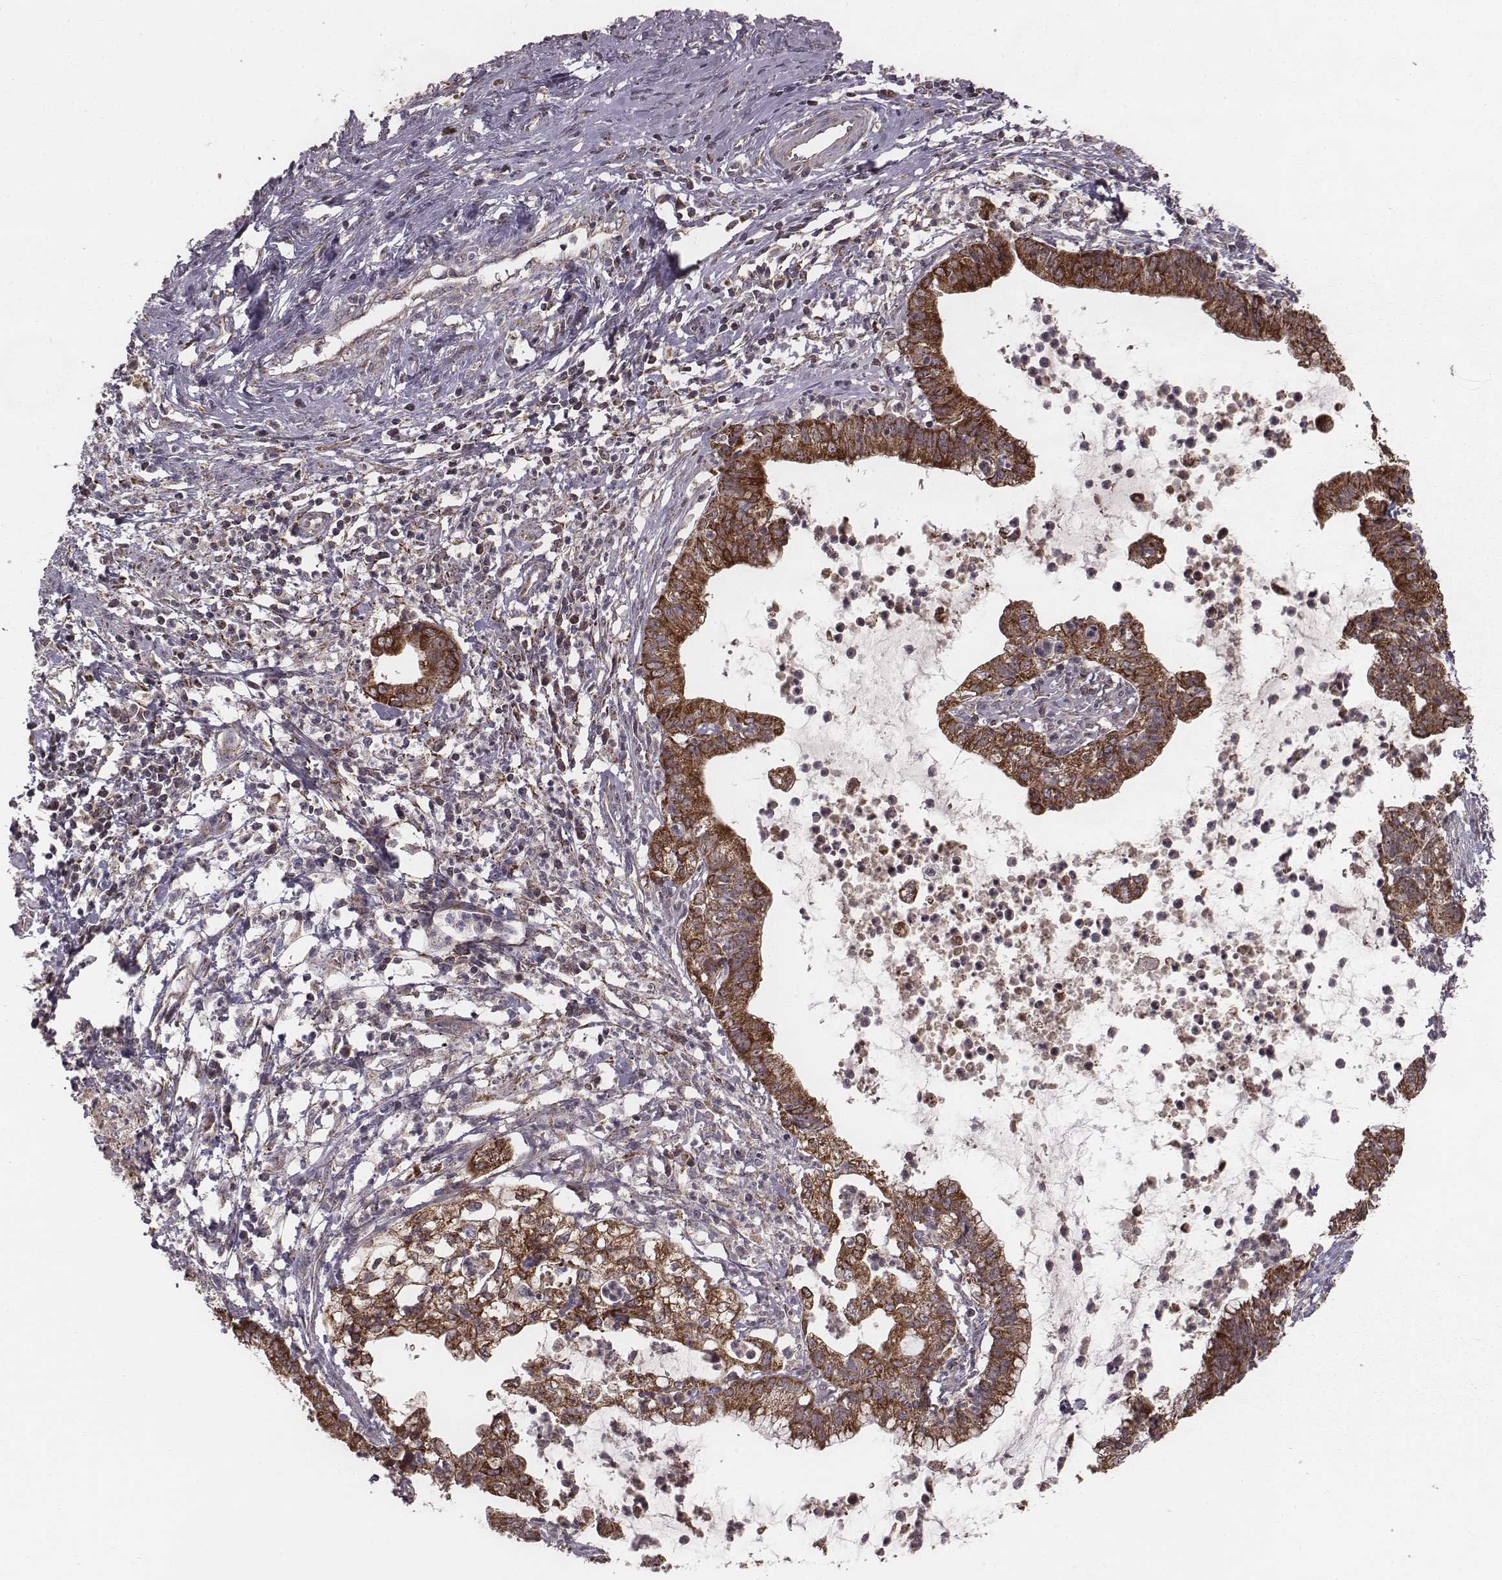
{"staining": {"intensity": "strong", "quantity": ">75%", "location": "cytoplasmic/membranous"}, "tissue": "cervical cancer", "cell_type": "Tumor cells", "image_type": "cancer", "snomed": [{"axis": "morphology", "description": "Normal tissue, NOS"}, {"axis": "morphology", "description": "Adenocarcinoma, NOS"}, {"axis": "topography", "description": "Cervix"}], "caption": "An image showing strong cytoplasmic/membranous positivity in approximately >75% of tumor cells in cervical cancer, as visualized by brown immunohistochemical staining.", "gene": "PDCD2L", "patient": {"sex": "female", "age": 38}}